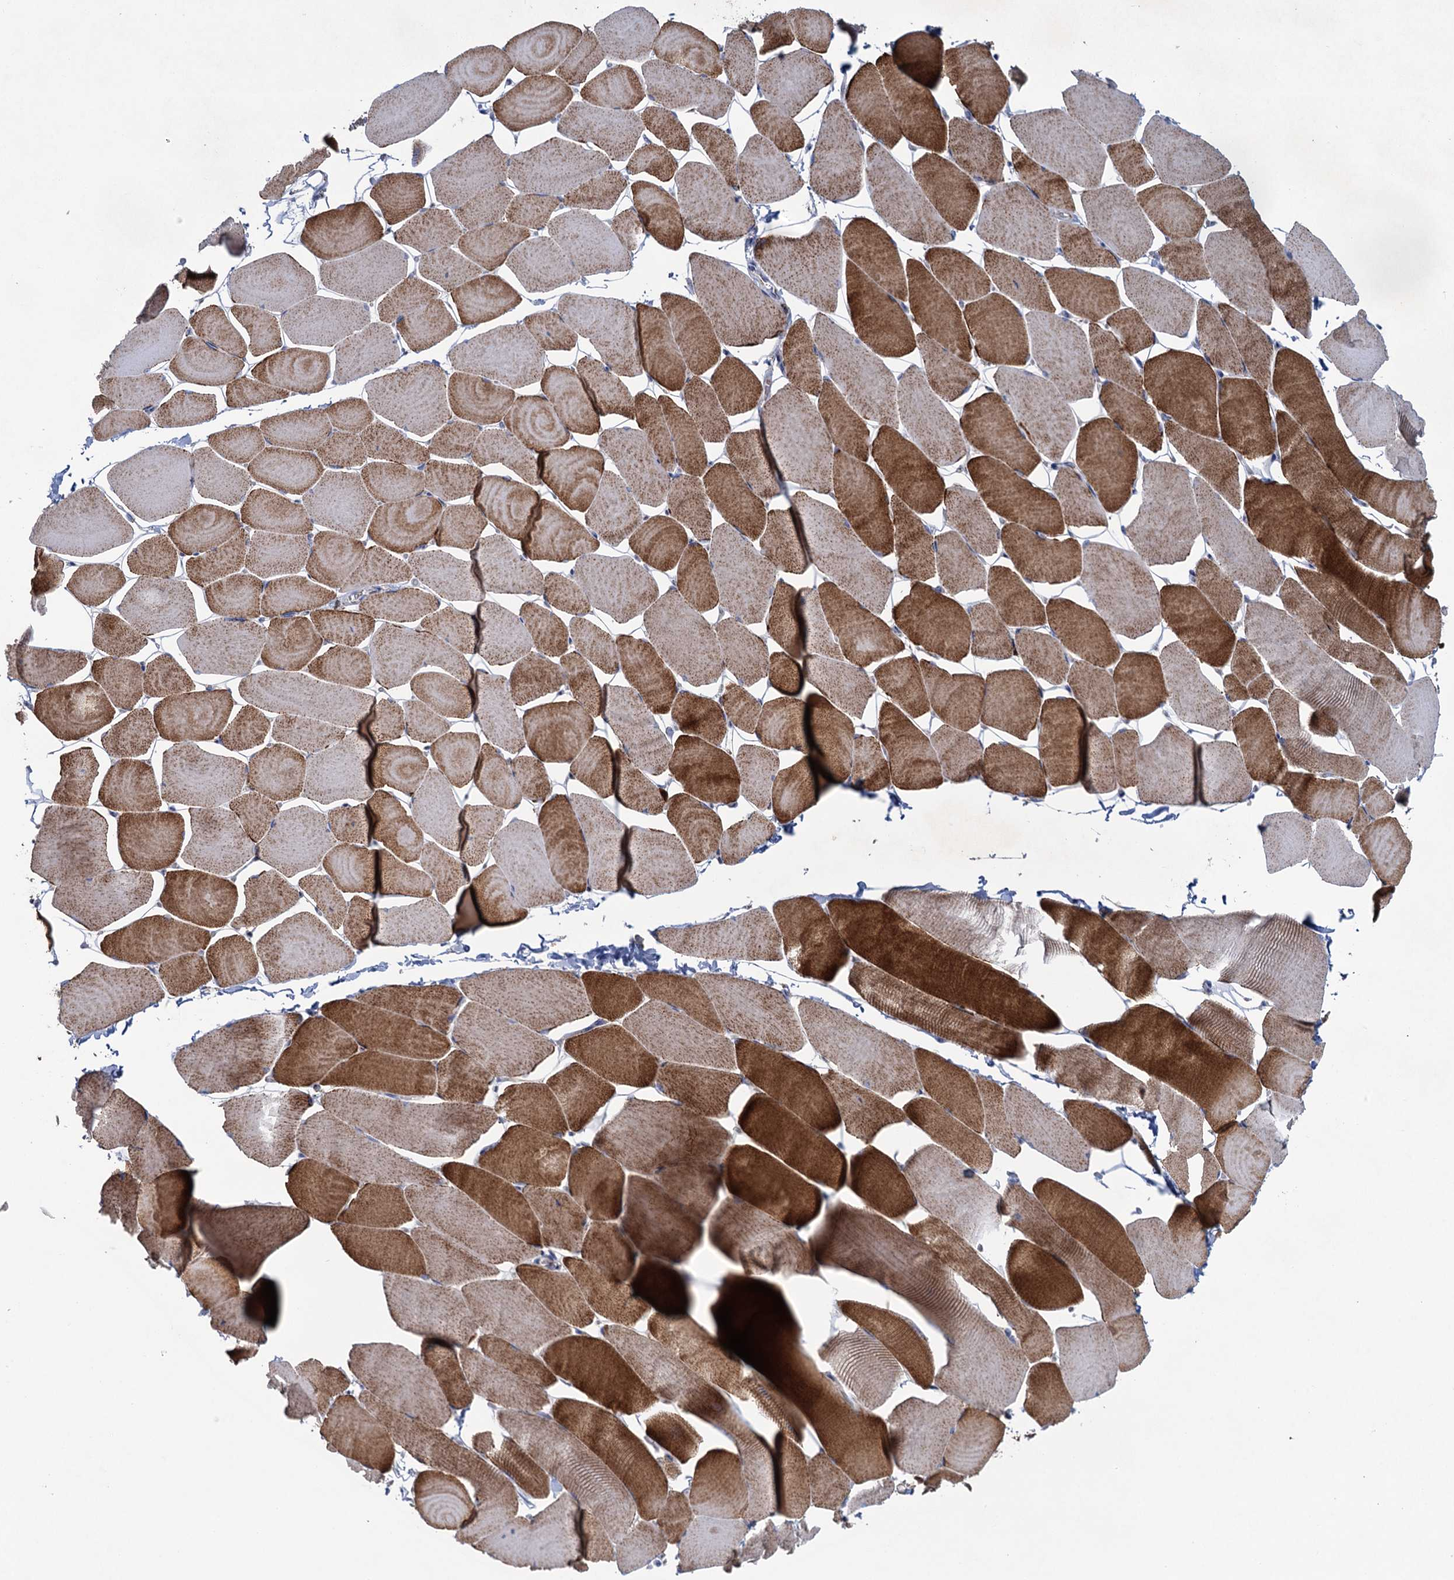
{"staining": {"intensity": "strong", "quantity": "25%-75%", "location": "cytoplasmic/membranous"}, "tissue": "skeletal muscle", "cell_type": "Myocytes", "image_type": "normal", "snomed": [{"axis": "morphology", "description": "Normal tissue, NOS"}, {"axis": "topography", "description": "Skeletal muscle"}], "caption": "Myocytes reveal high levels of strong cytoplasmic/membranous positivity in about 25%-75% of cells in normal human skeletal muscle.", "gene": "GTPBP3", "patient": {"sex": "male", "age": 25}}